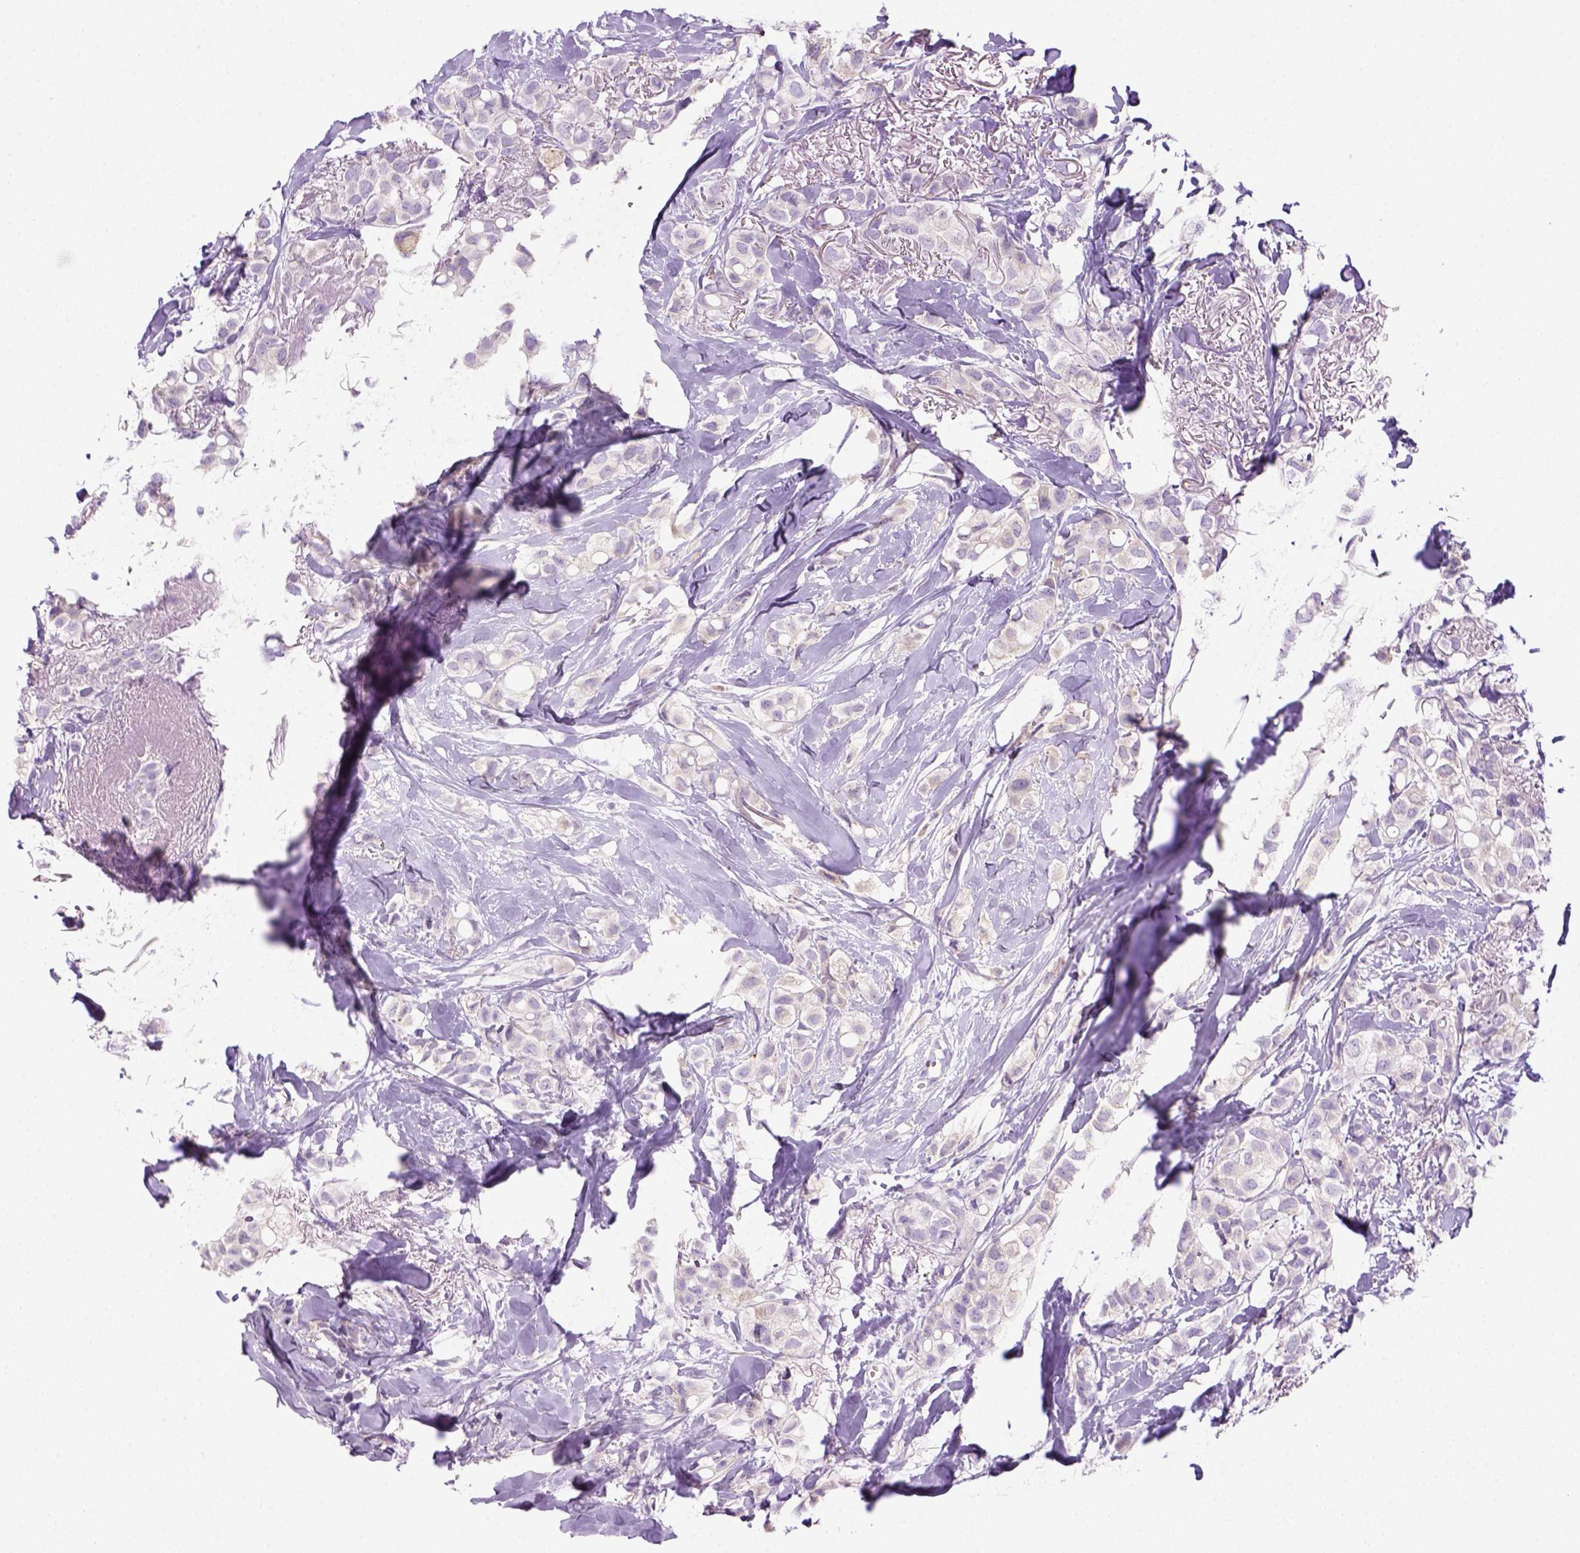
{"staining": {"intensity": "negative", "quantity": "none", "location": "none"}, "tissue": "breast cancer", "cell_type": "Tumor cells", "image_type": "cancer", "snomed": [{"axis": "morphology", "description": "Duct carcinoma"}, {"axis": "topography", "description": "Breast"}], "caption": "A high-resolution image shows immunohistochemistry (IHC) staining of invasive ductal carcinoma (breast), which demonstrates no significant staining in tumor cells. Nuclei are stained in blue.", "gene": "DNAH11", "patient": {"sex": "female", "age": 85}}